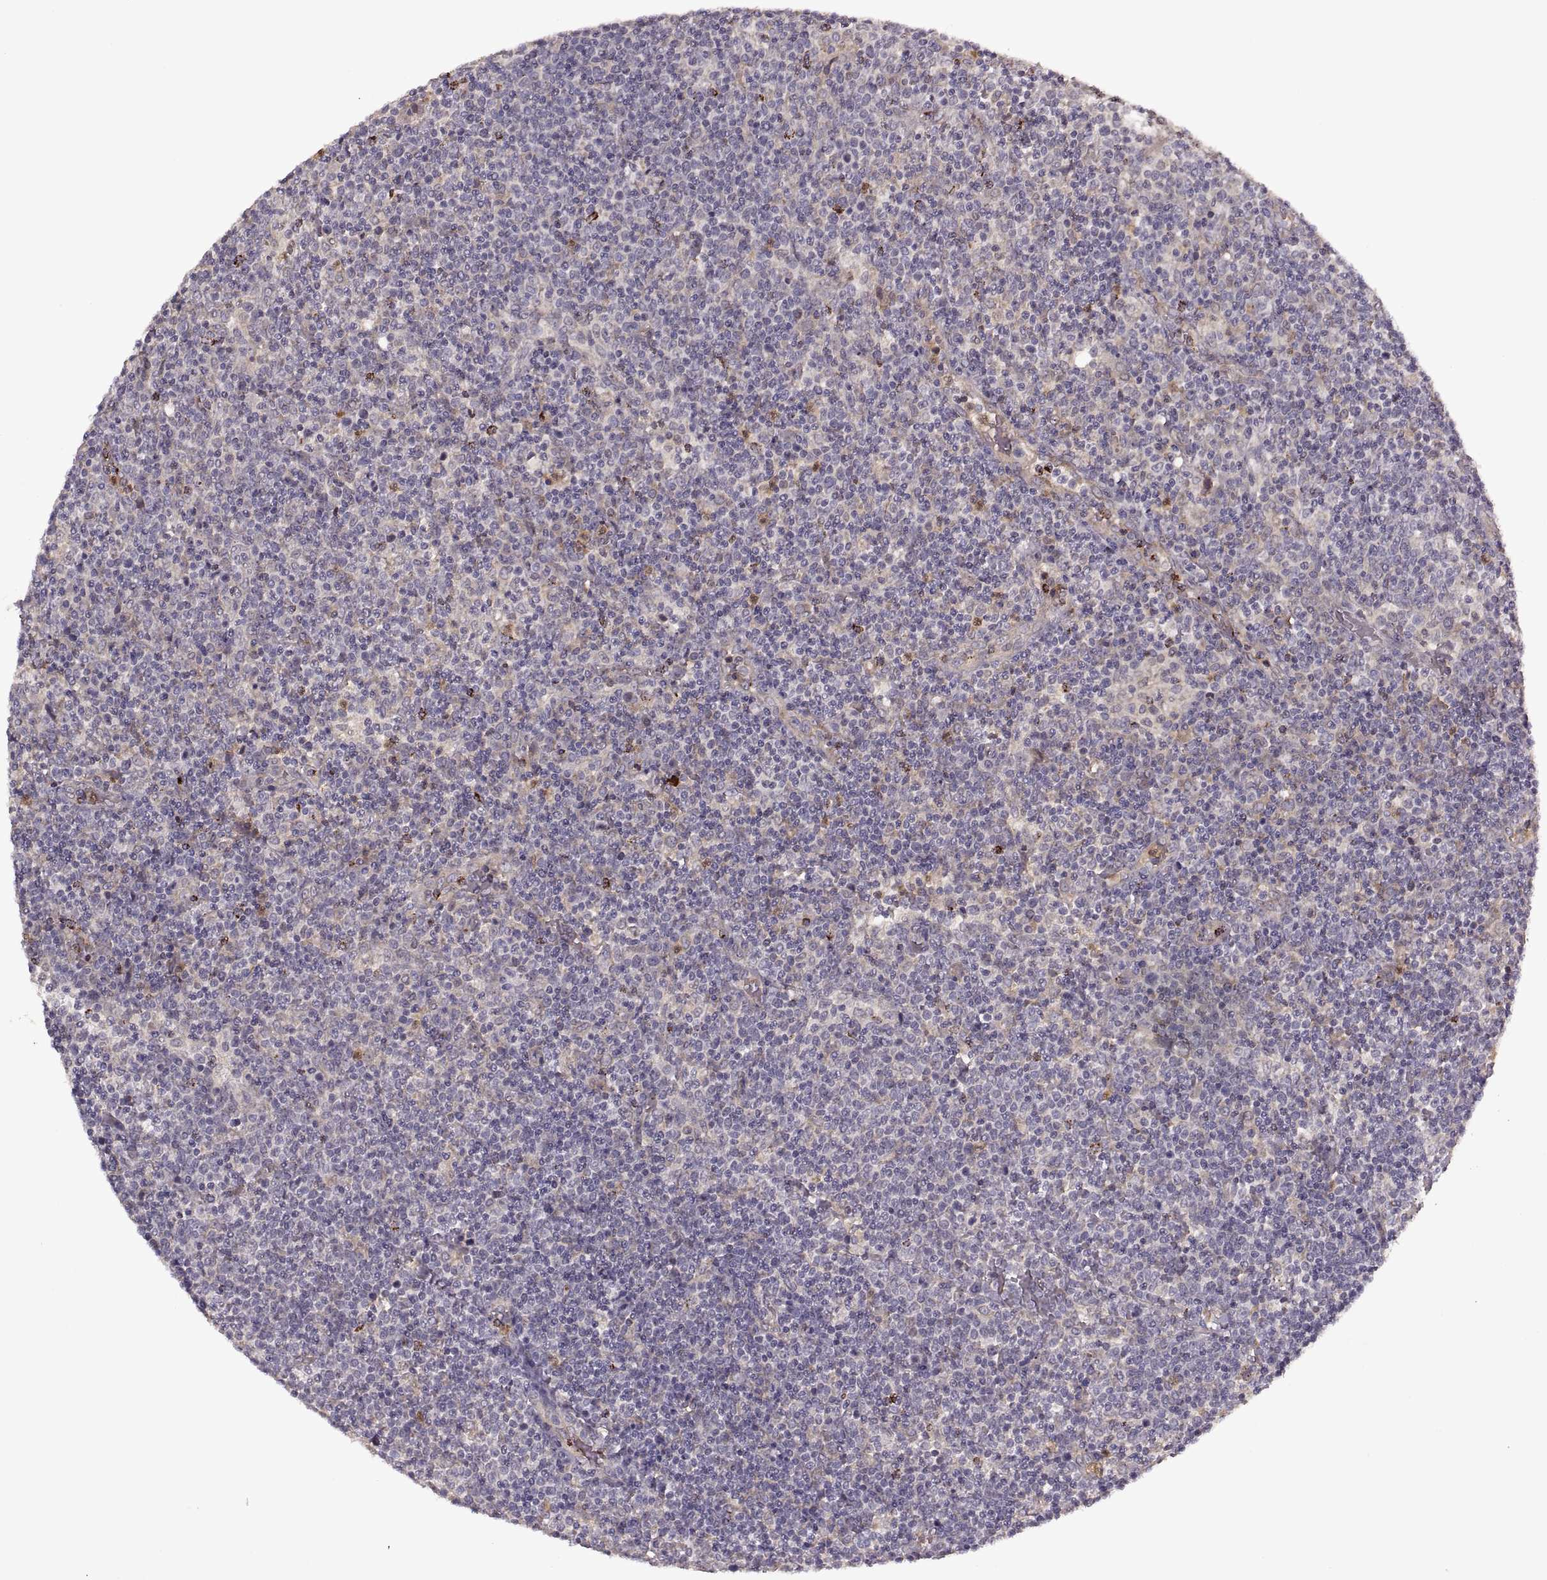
{"staining": {"intensity": "negative", "quantity": "none", "location": "none"}, "tissue": "lymphoma", "cell_type": "Tumor cells", "image_type": "cancer", "snomed": [{"axis": "morphology", "description": "Malignant lymphoma, non-Hodgkin's type, High grade"}, {"axis": "topography", "description": "Lymph node"}], "caption": "Immunohistochemistry (IHC) of high-grade malignant lymphoma, non-Hodgkin's type exhibits no staining in tumor cells.", "gene": "PIERCE1", "patient": {"sex": "male", "age": 61}}